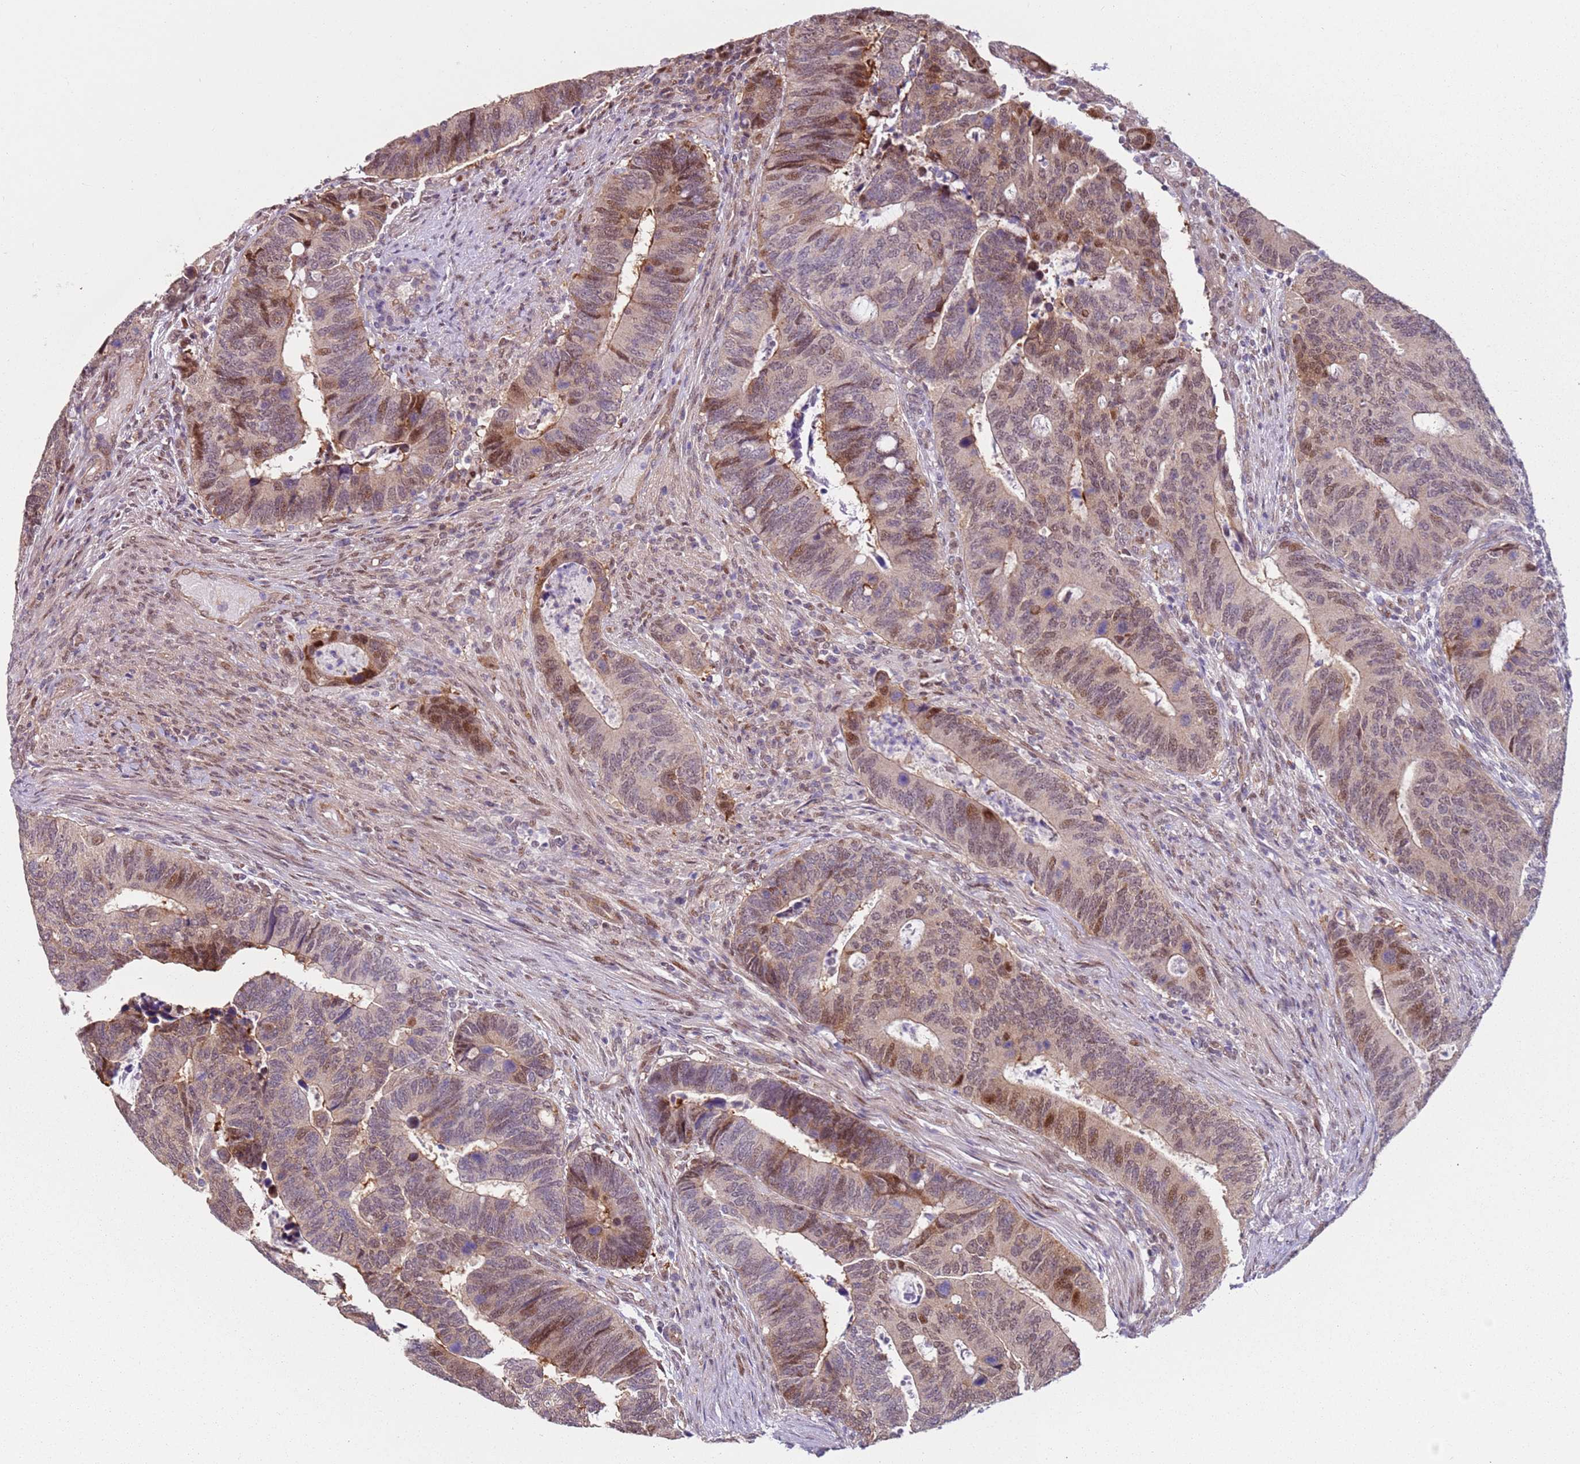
{"staining": {"intensity": "moderate", "quantity": "25%-75%", "location": "nuclear"}, "tissue": "colorectal cancer", "cell_type": "Tumor cells", "image_type": "cancer", "snomed": [{"axis": "morphology", "description": "Adenocarcinoma, NOS"}, {"axis": "topography", "description": "Colon"}], "caption": "DAB immunohistochemical staining of colorectal cancer reveals moderate nuclear protein positivity in approximately 25%-75% of tumor cells.", "gene": "PSMD4", "patient": {"sex": "male", "age": 87}}